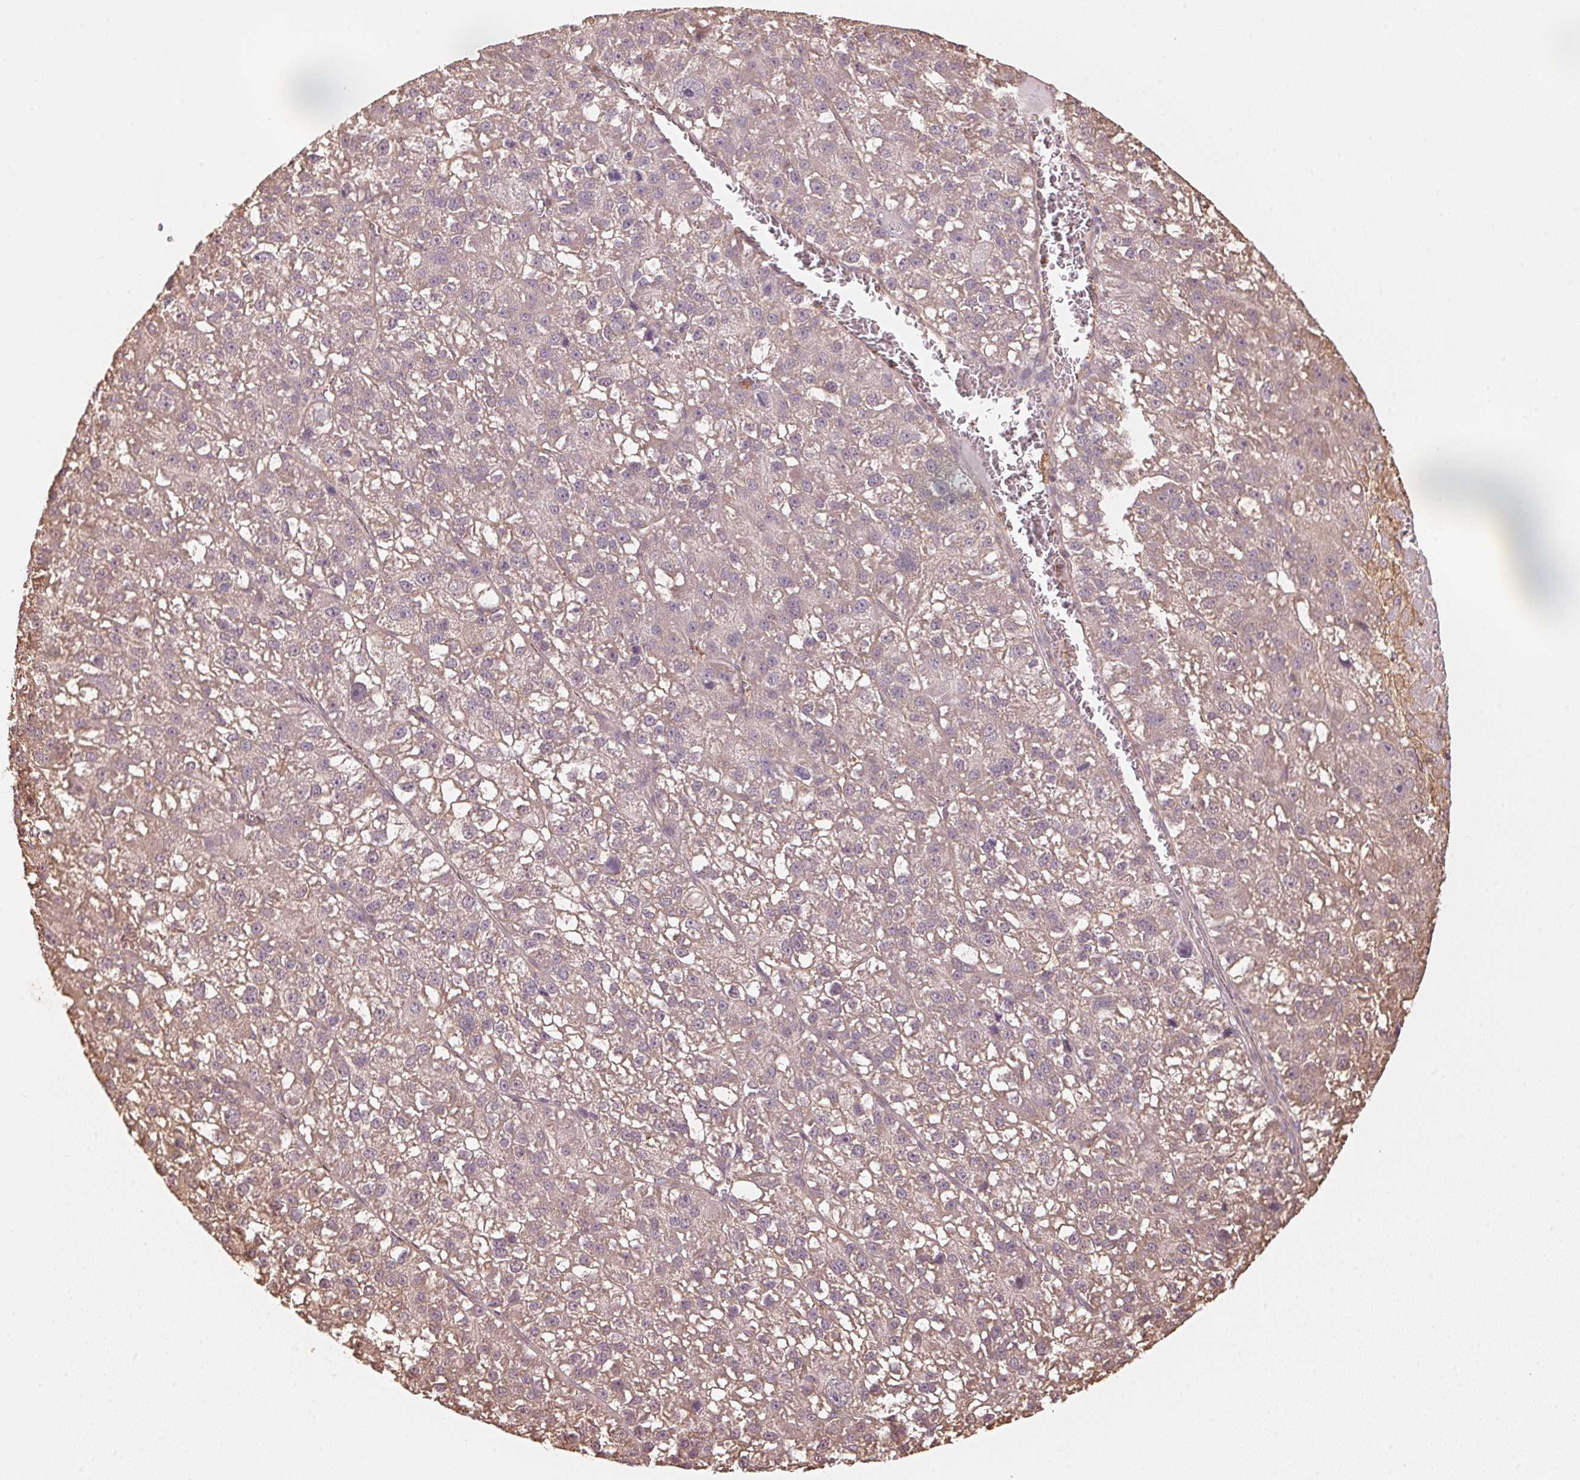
{"staining": {"intensity": "negative", "quantity": "none", "location": "none"}, "tissue": "liver cancer", "cell_type": "Tumor cells", "image_type": "cancer", "snomed": [{"axis": "morphology", "description": "Carcinoma, Hepatocellular, NOS"}, {"axis": "topography", "description": "Liver"}], "caption": "An IHC micrograph of hepatocellular carcinoma (liver) is shown. There is no staining in tumor cells of hepatocellular carcinoma (liver).", "gene": "QDPR", "patient": {"sex": "female", "age": 70}}